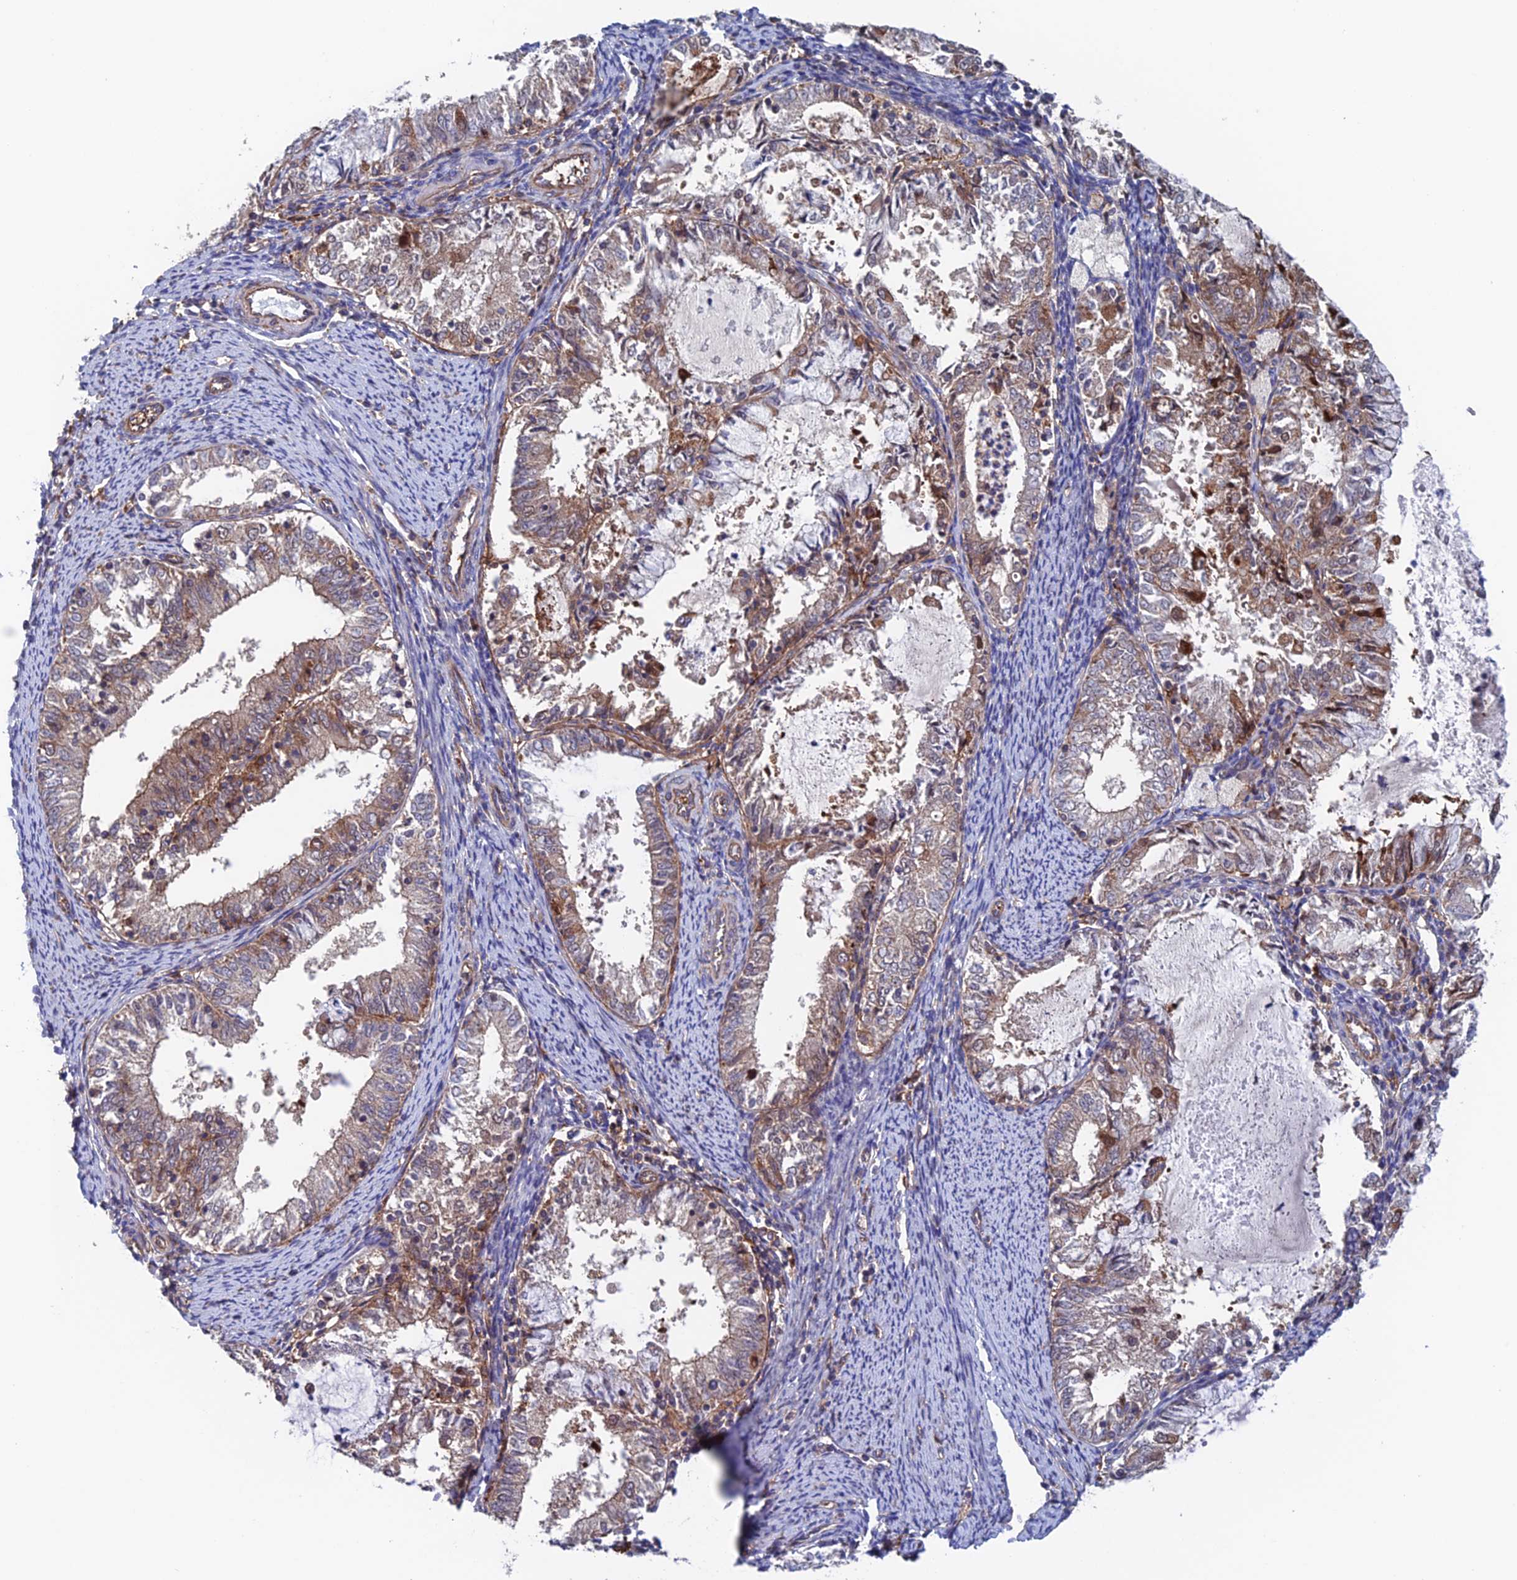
{"staining": {"intensity": "weak", "quantity": "<25%", "location": "cytoplasmic/membranous"}, "tissue": "endometrial cancer", "cell_type": "Tumor cells", "image_type": "cancer", "snomed": [{"axis": "morphology", "description": "Adenocarcinoma, NOS"}, {"axis": "topography", "description": "Endometrium"}], "caption": "DAB (3,3'-diaminobenzidine) immunohistochemical staining of adenocarcinoma (endometrial) demonstrates no significant staining in tumor cells. Brightfield microscopy of immunohistochemistry stained with DAB (brown) and hematoxylin (blue), captured at high magnification.", "gene": "NUDT16L1", "patient": {"sex": "female", "age": 57}}